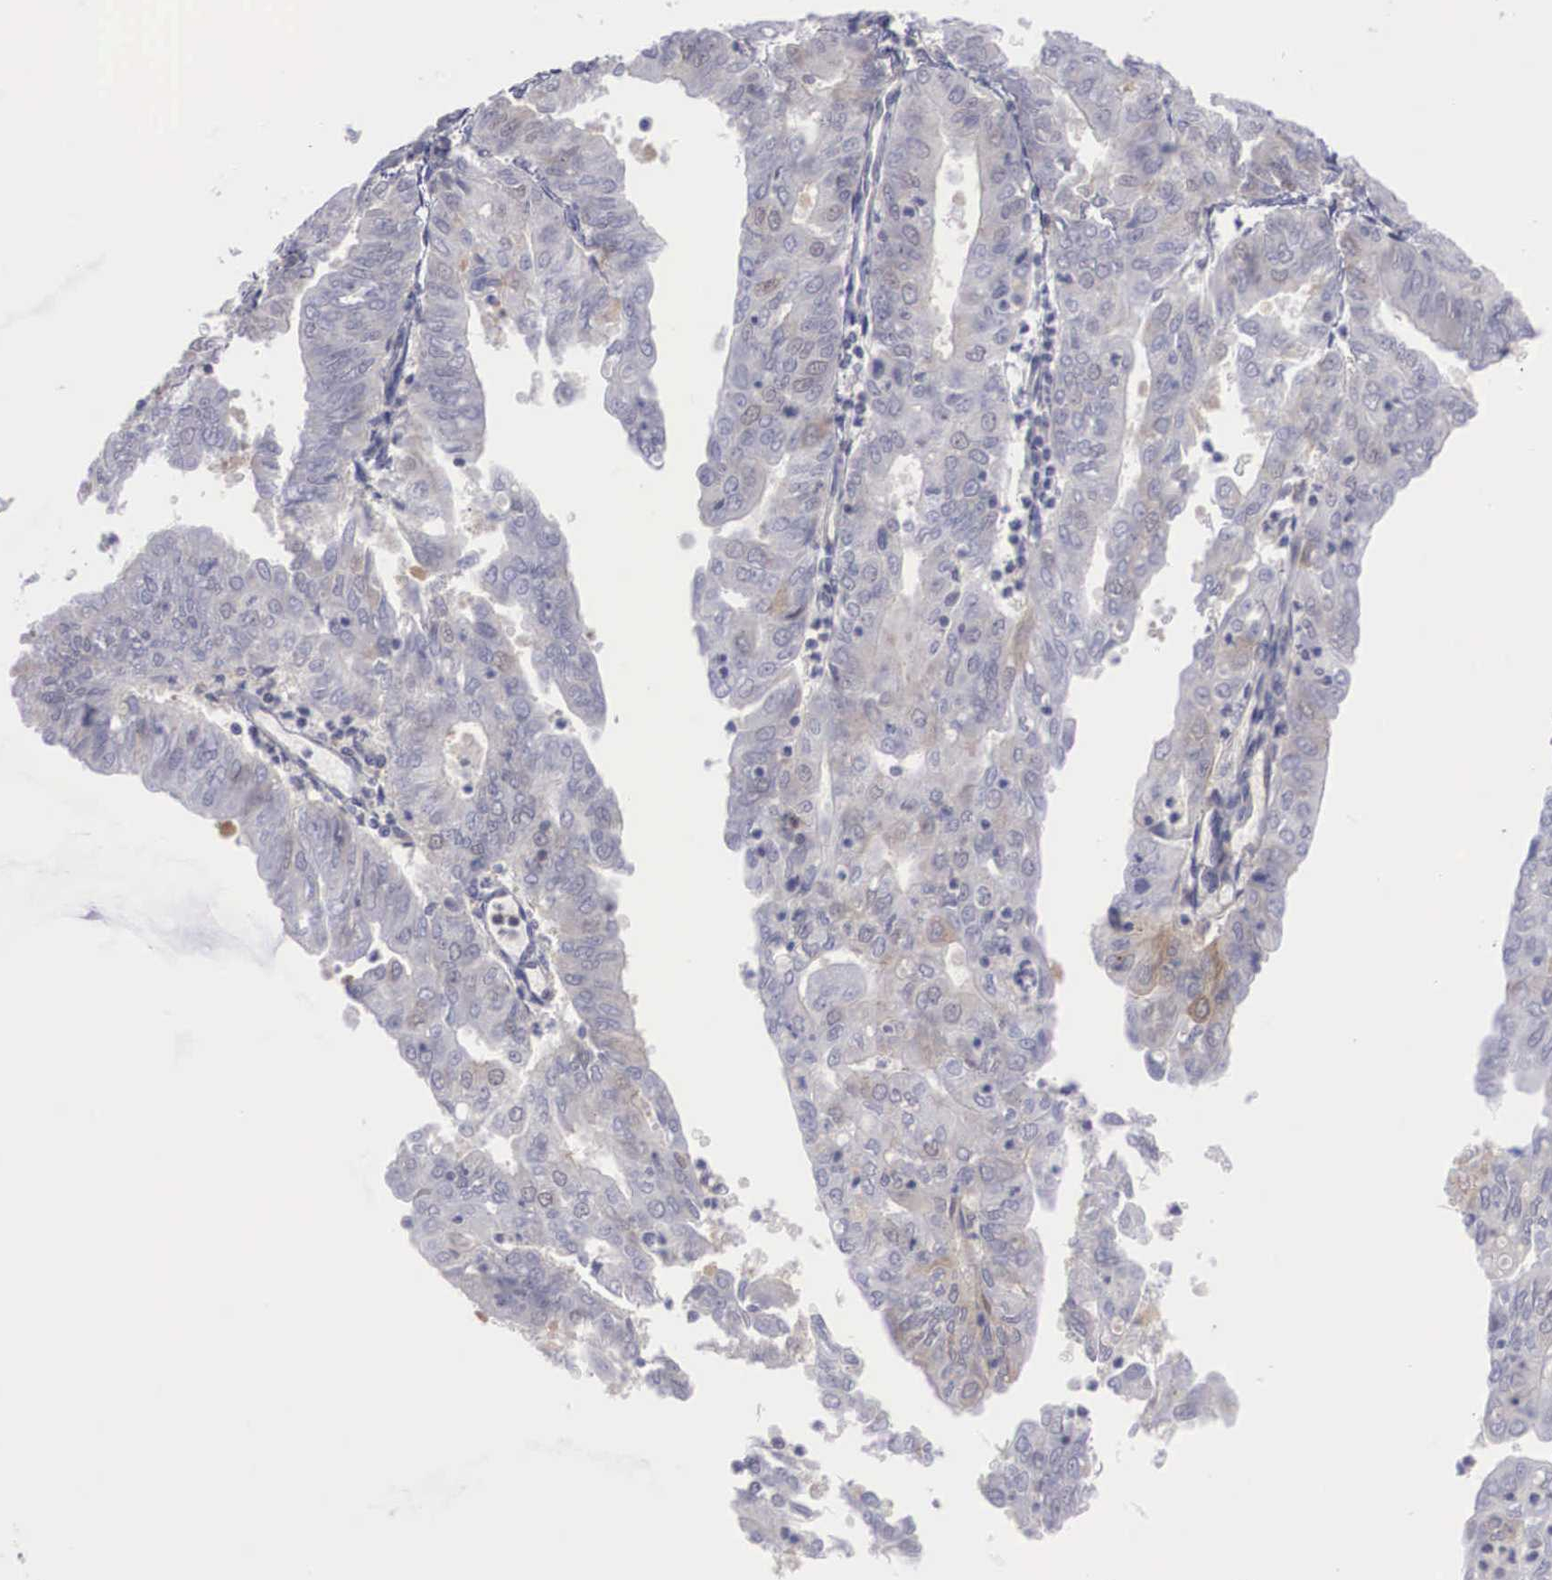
{"staining": {"intensity": "weak", "quantity": "<25%", "location": "cytoplasmic/membranous"}, "tissue": "endometrial cancer", "cell_type": "Tumor cells", "image_type": "cancer", "snomed": [{"axis": "morphology", "description": "Adenocarcinoma, NOS"}, {"axis": "topography", "description": "Endometrium"}], "caption": "Endometrial adenocarcinoma stained for a protein using IHC demonstrates no staining tumor cells.", "gene": "RBPJ", "patient": {"sex": "female", "age": 79}}